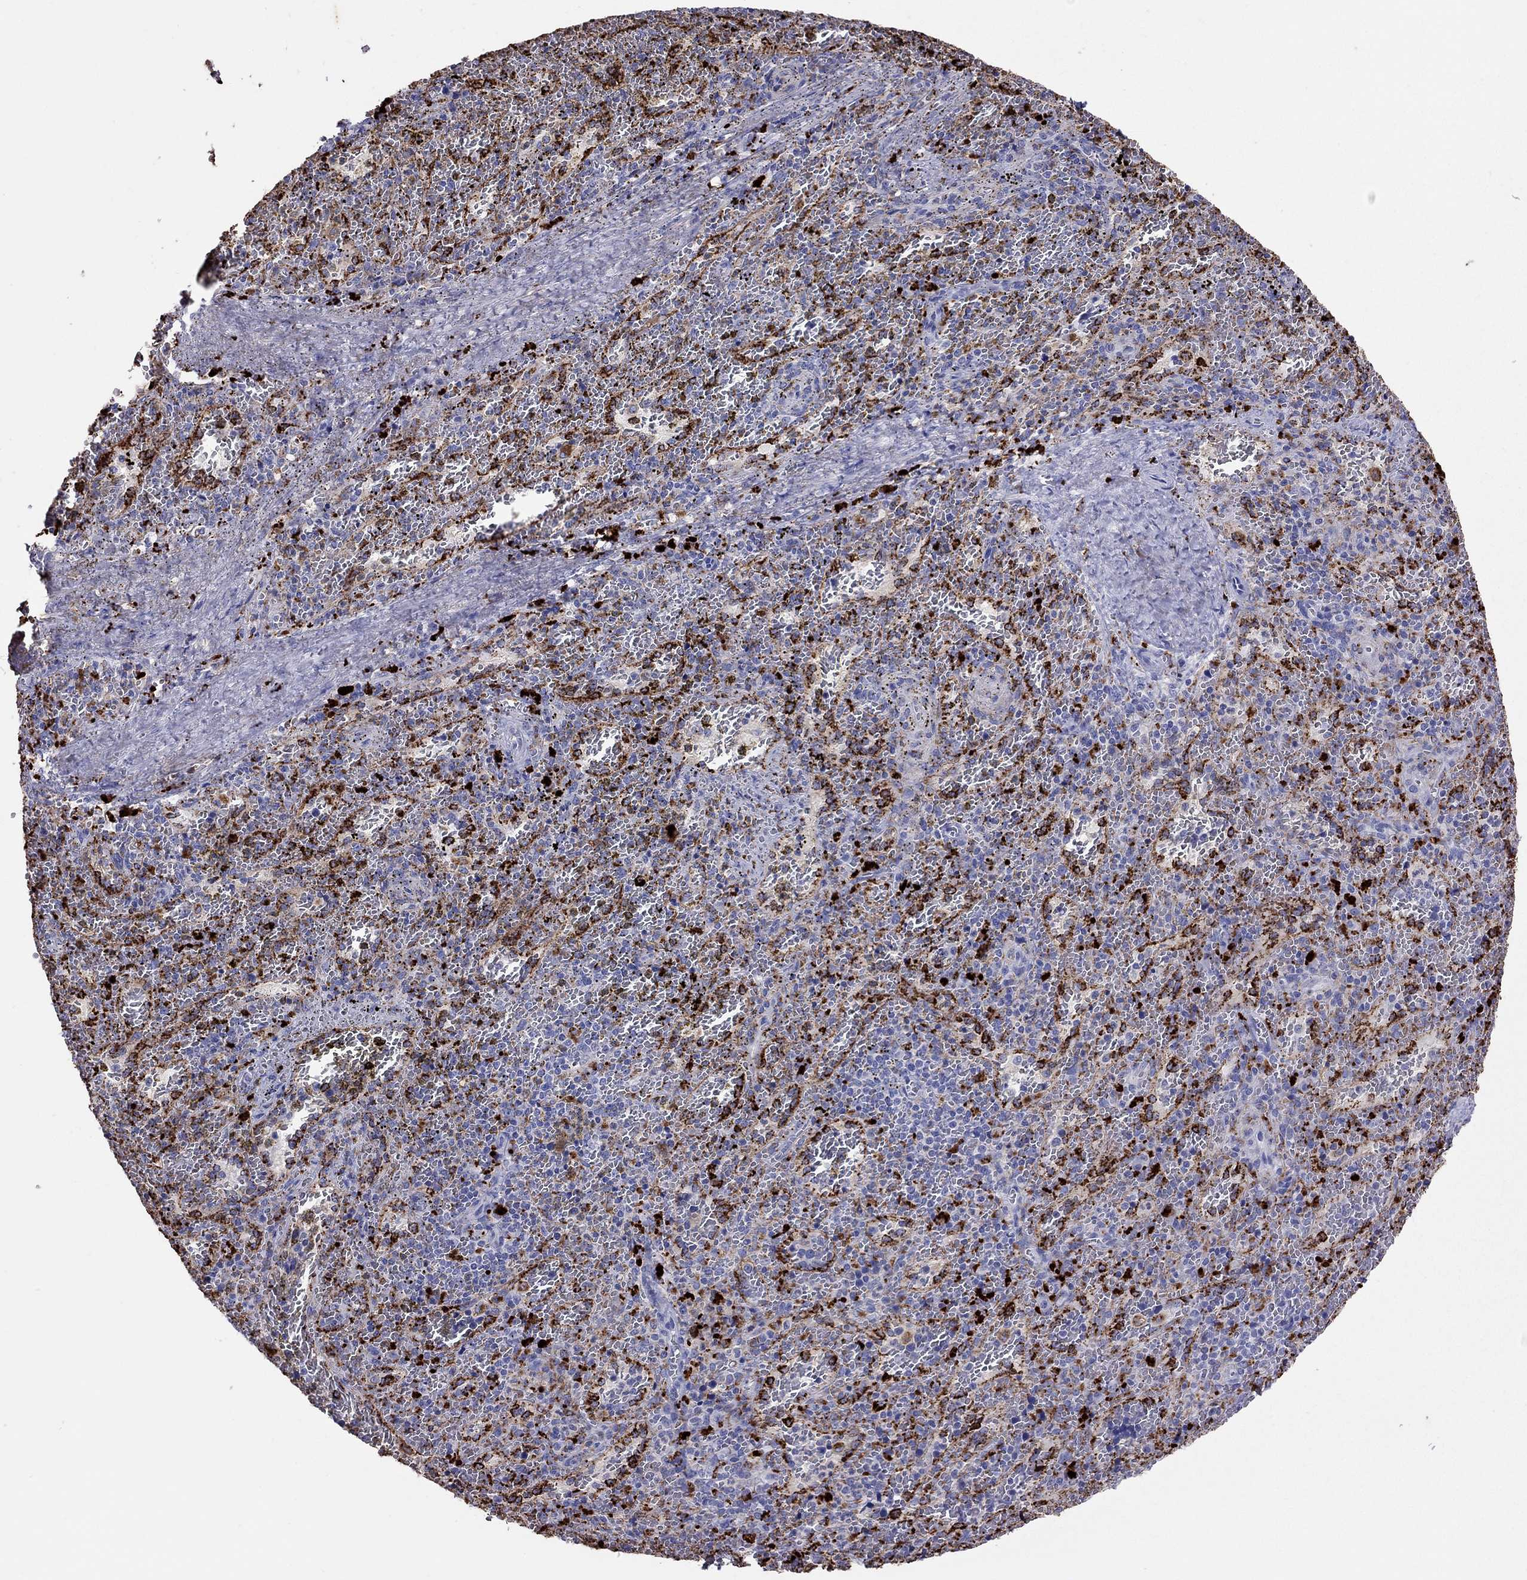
{"staining": {"intensity": "negative", "quantity": "none", "location": "none"}, "tissue": "spleen", "cell_type": "Cells in red pulp", "image_type": "normal", "snomed": [{"axis": "morphology", "description": "Normal tissue, NOS"}, {"axis": "topography", "description": "Spleen"}], "caption": "Cells in red pulp are negative for brown protein staining in benign spleen. The staining was performed using DAB (3,3'-diaminobenzidine) to visualize the protein expression in brown, while the nuclei were stained in blue with hematoxylin (Magnification: 20x).", "gene": "SERPINA3", "patient": {"sex": "female", "age": 50}}